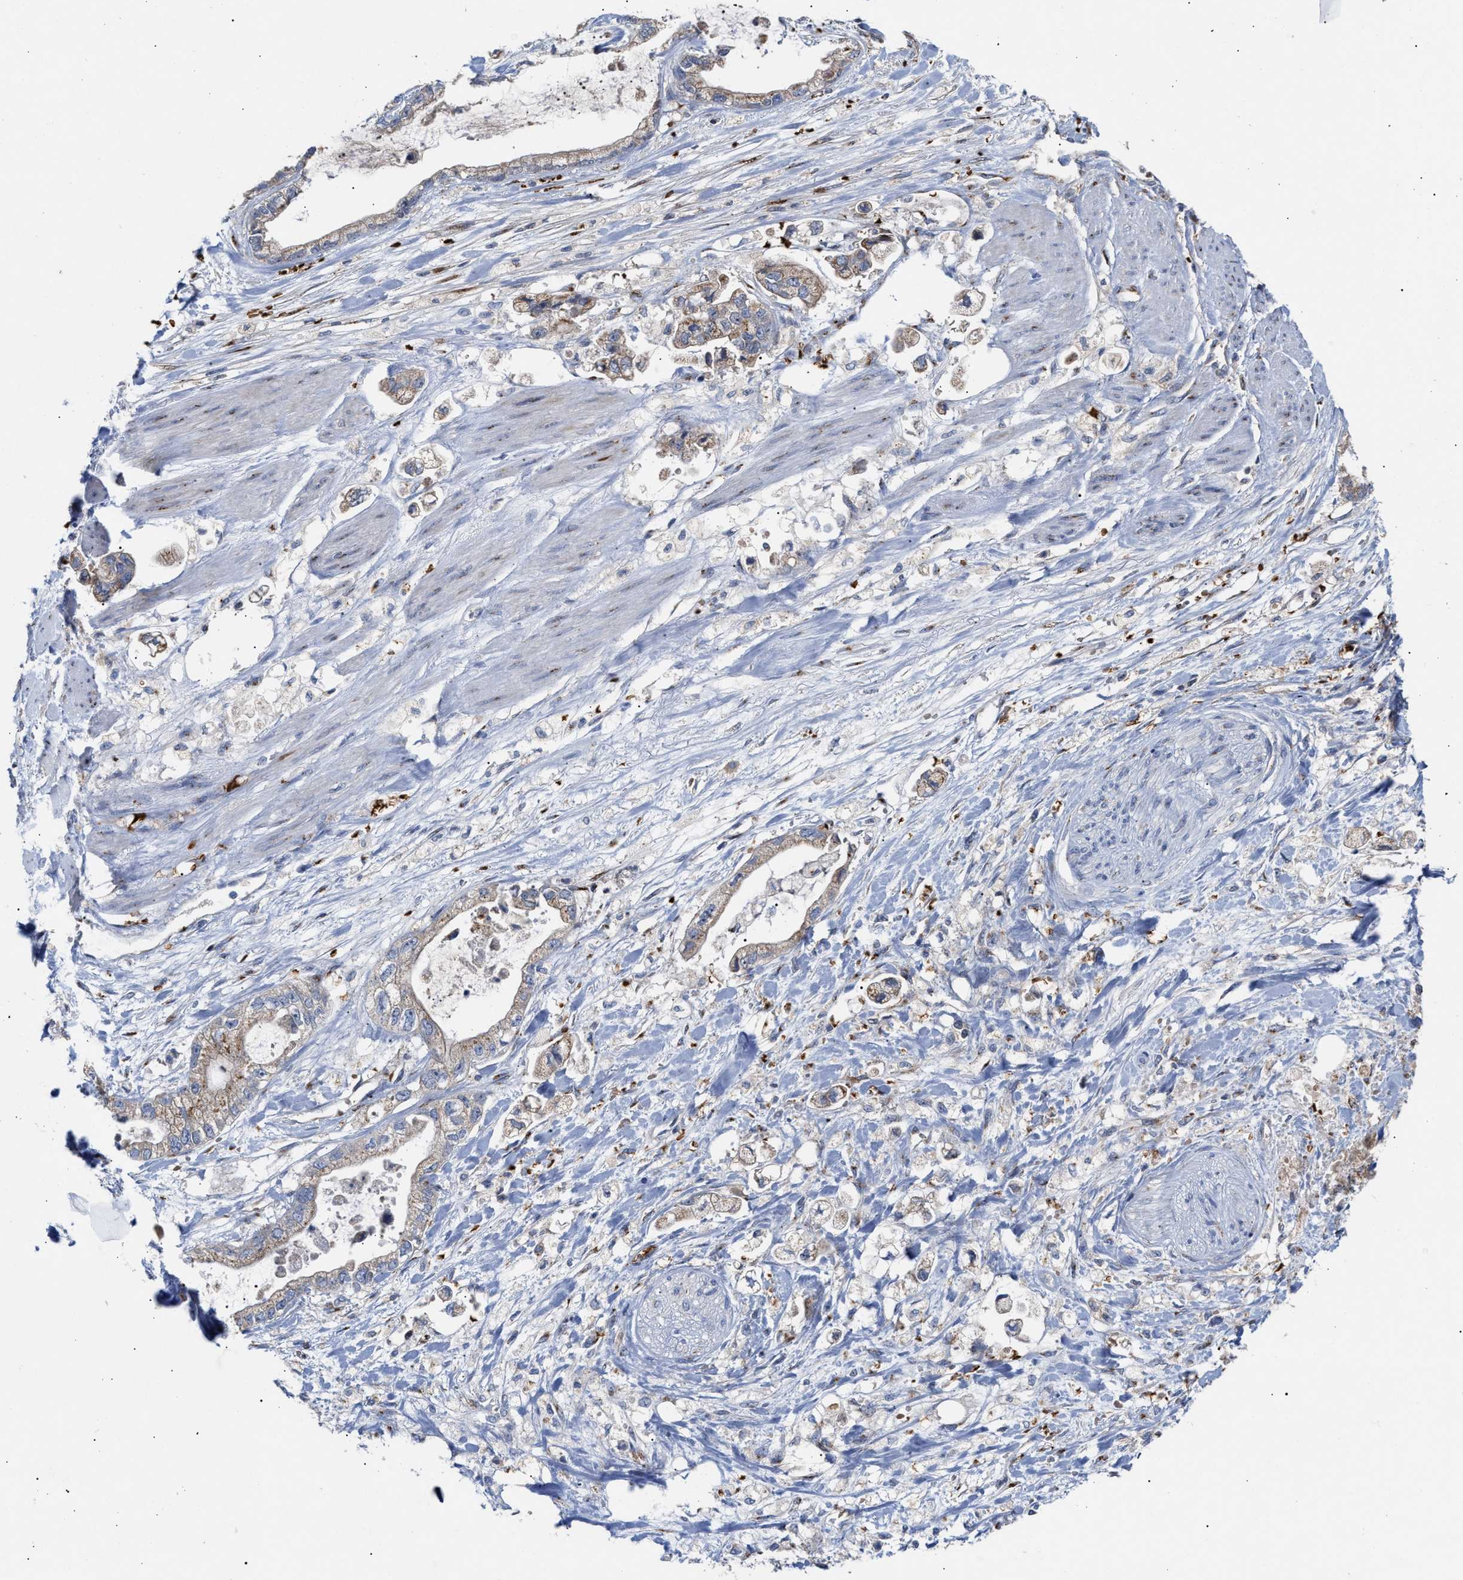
{"staining": {"intensity": "weak", "quantity": "25%-75%", "location": "cytoplasmic/membranous"}, "tissue": "stomach cancer", "cell_type": "Tumor cells", "image_type": "cancer", "snomed": [{"axis": "morphology", "description": "Normal tissue, NOS"}, {"axis": "morphology", "description": "Adenocarcinoma, NOS"}, {"axis": "topography", "description": "Stomach"}], "caption": "Stomach cancer (adenocarcinoma) stained with a protein marker reveals weak staining in tumor cells.", "gene": "CCL2", "patient": {"sex": "male", "age": 62}}